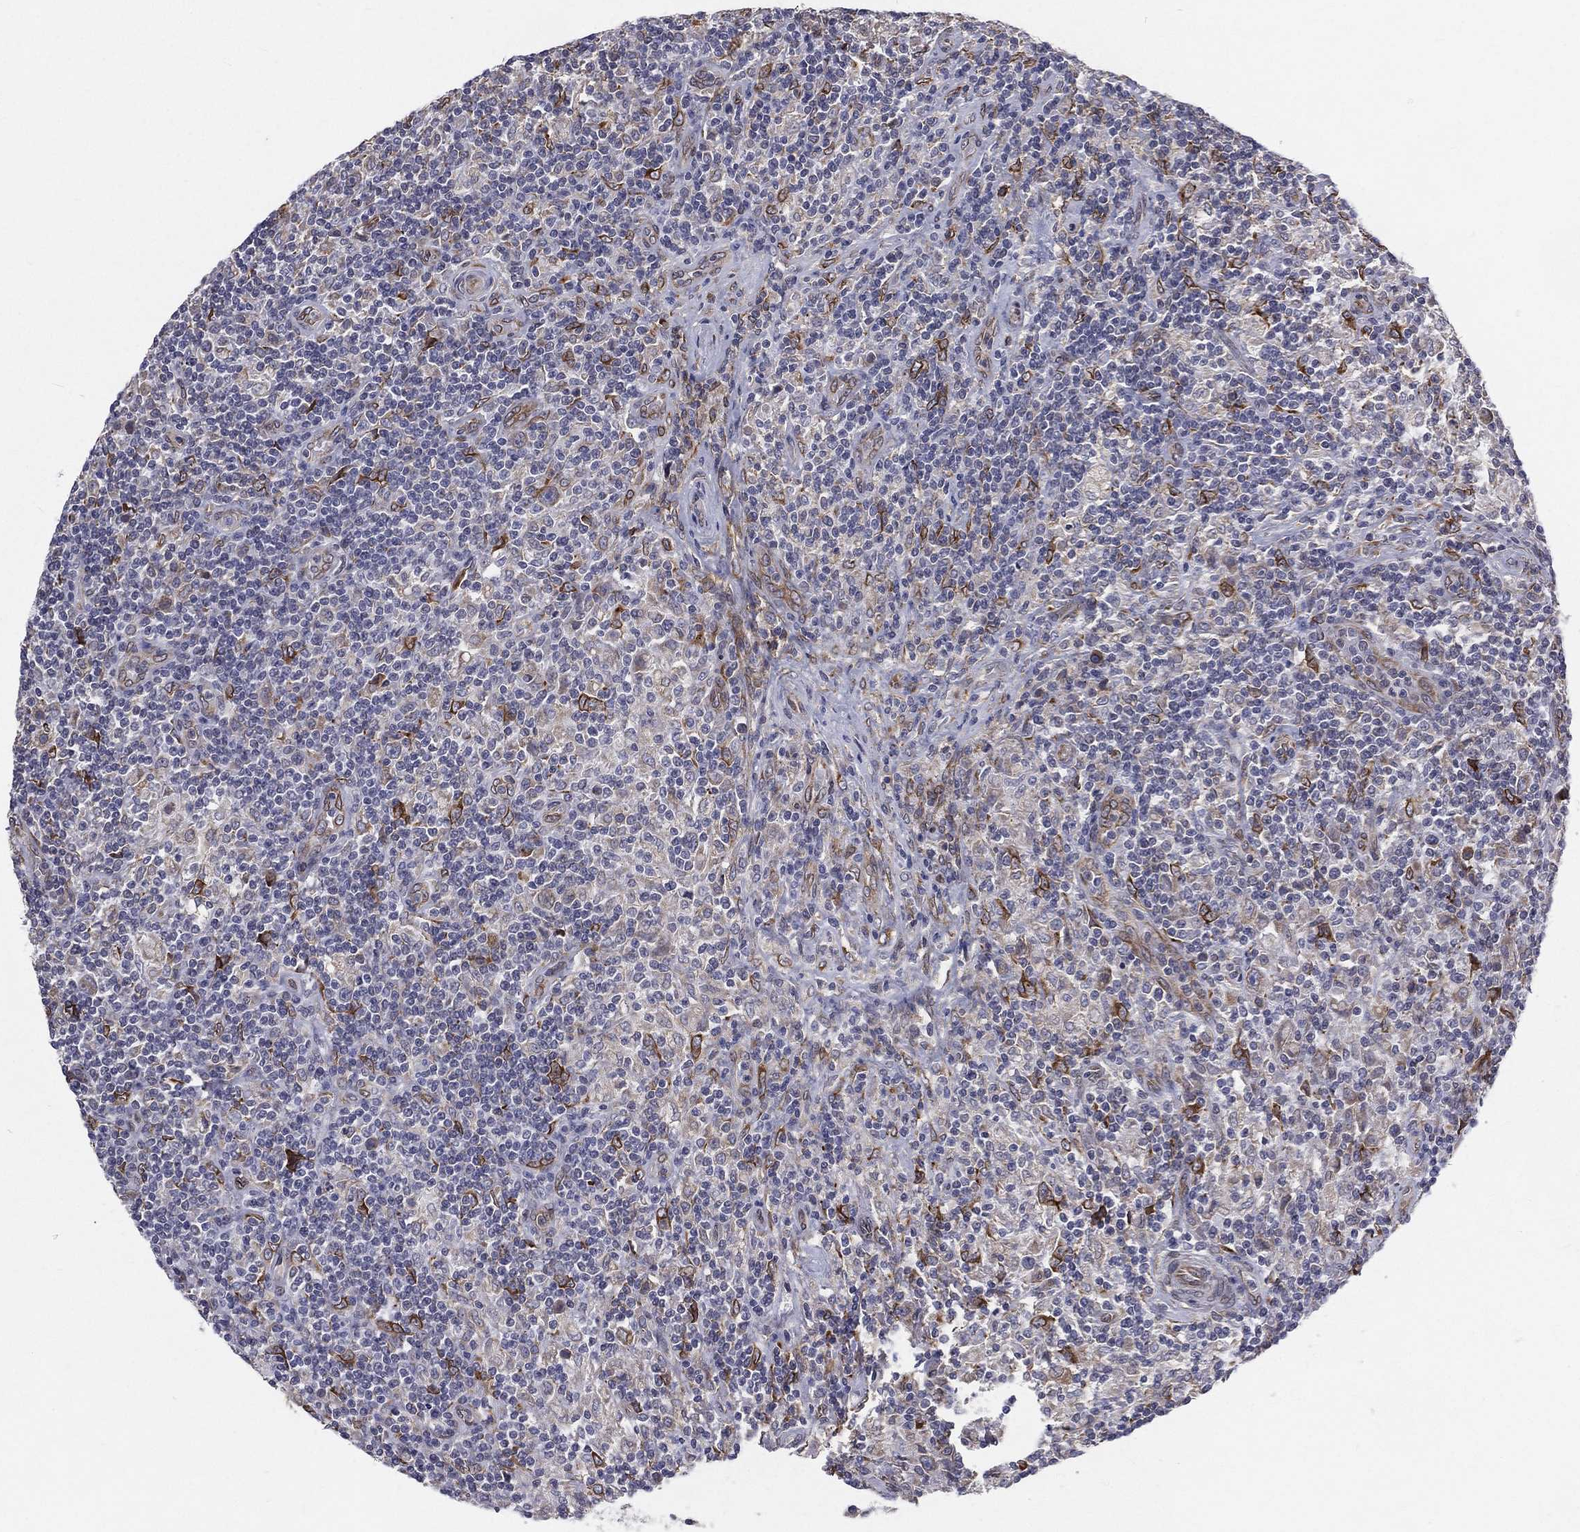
{"staining": {"intensity": "moderate", "quantity": "<25%", "location": "cytoplasmic/membranous"}, "tissue": "lymphoma", "cell_type": "Tumor cells", "image_type": "cancer", "snomed": [{"axis": "morphology", "description": "Hodgkin's disease, NOS"}, {"axis": "topography", "description": "Lymph node"}], "caption": "Protein expression analysis of lymphoma reveals moderate cytoplasmic/membranous positivity in approximately <25% of tumor cells.", "gene": "PGRMC1", "patient": {"sex": "male", "age": 70}}